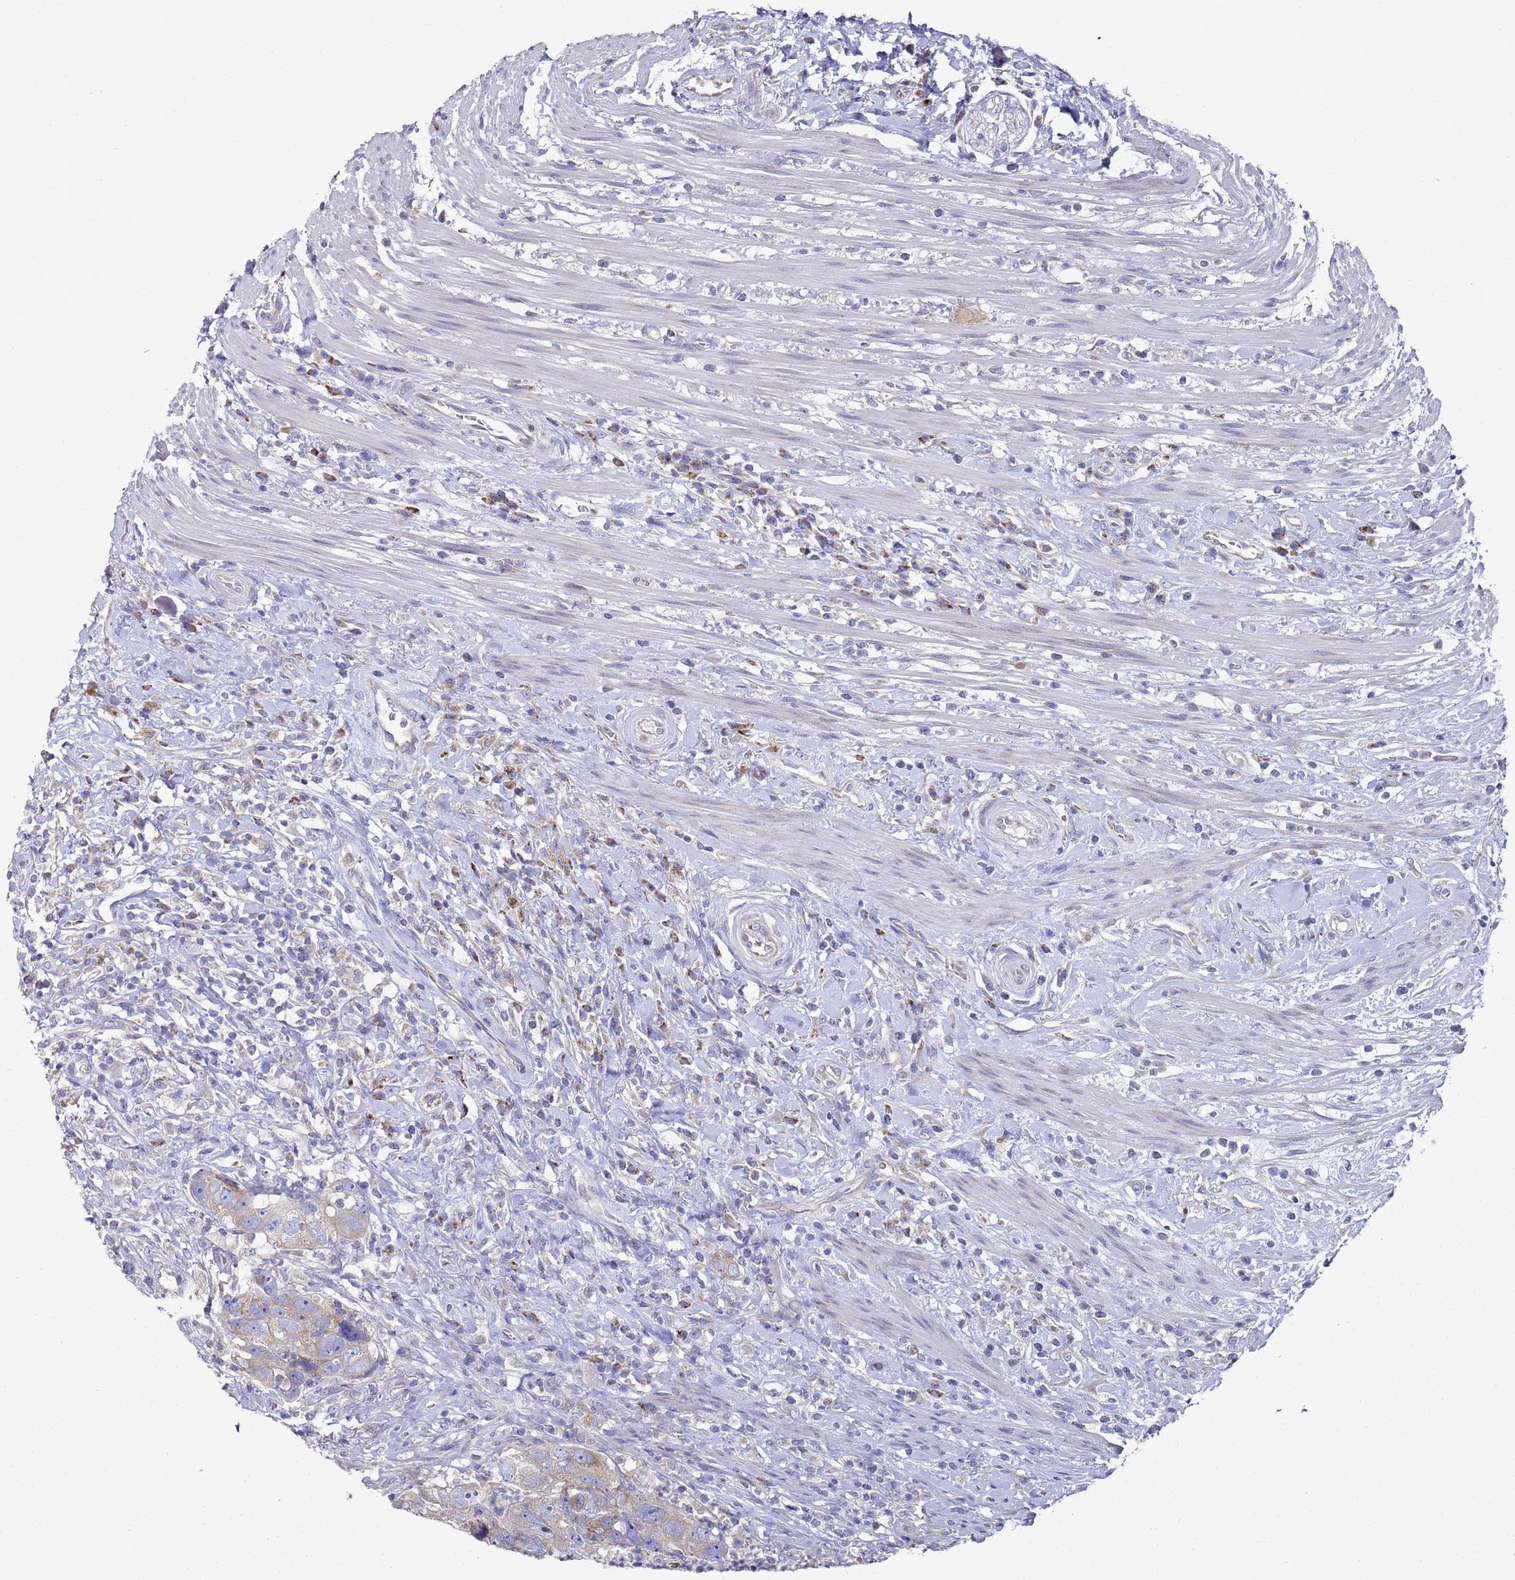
{"staining": {"intensity": "weak", "quantity": "25%-75%", "location": "cytoplasmic/membranous"}, "tissue": "colorectal cancer", "cell_type": "Tumor cells", "image_type": "cancer", "snomed": [{"axis": "morphology", "description": "Adenocarcinoma, NOS"}, {"axis": "topography", "description": "Rectum"}], "caption": "Immunohistochemistry (IHC) micrograph of human colorectal cancer (adenocarcinoma) stained for a protein (brown), which reveals low levels of weak cytoplasmic/membranous staining in about 25%-75% of tumor cells.", "gene": "NPEPPS", "patient": {"sex": "male", "age": 59}}